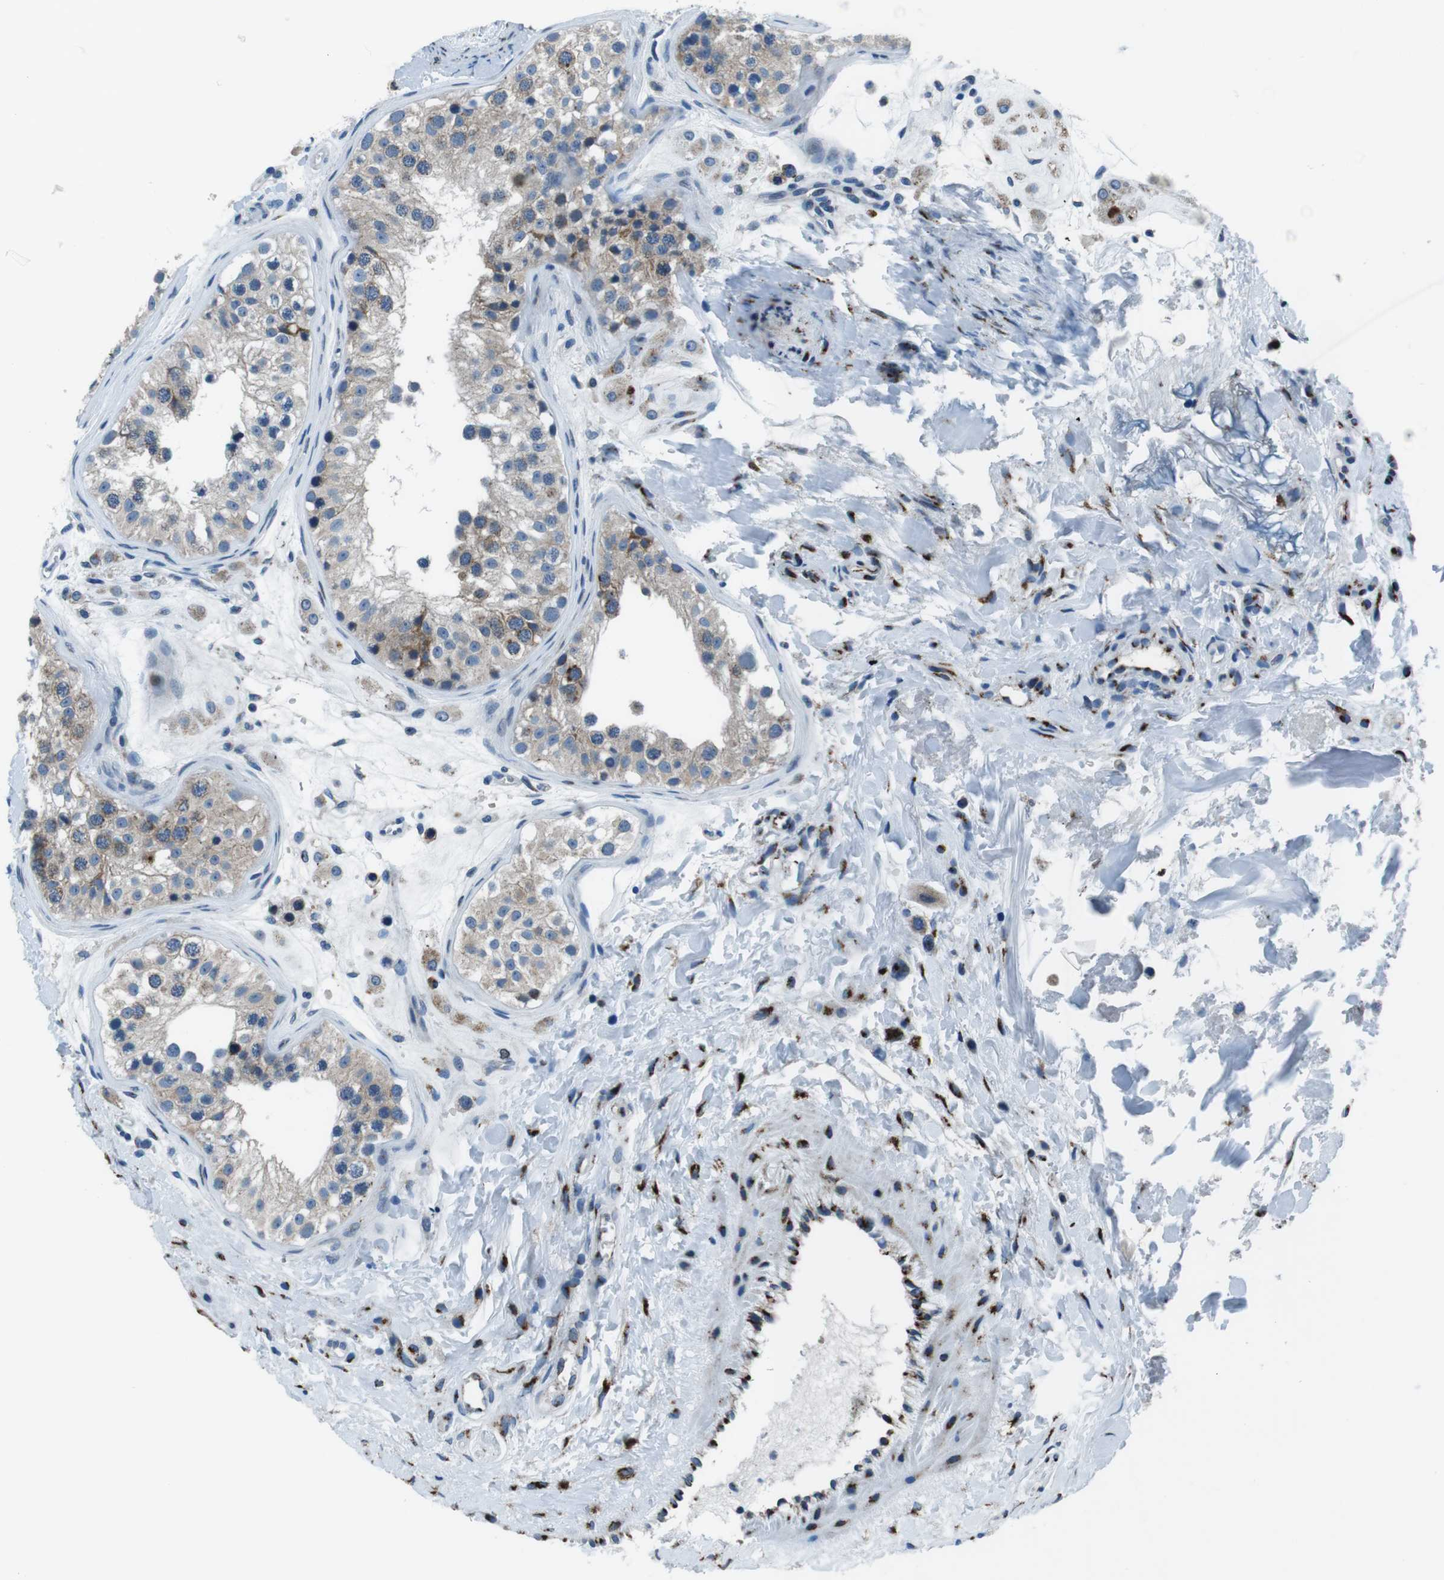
{"staining": {"intensity": "weak", "quantity": ">75%", "location": "cytoplasmic/membranous"}, "tissue": "testis", "cell_type": "Cells in seminiferous ducts", "image_type": "normal", "snomed": [{"axis": "morphology", "description": "Normal tissue, NOS"}, {"axis": "morphology", "description": "Adenocarcinoma, metastatic, NOS"}, {"axis": "topography", "description": "Testis"}], "caption": "Cells in seminiferous ducts exhibit low levels of weak cytoplasmic/membranous expression in approximately >75% of cells in normal testis.", "gene": "NUCB2", "patient": {"sex": "male", "age": 26}}